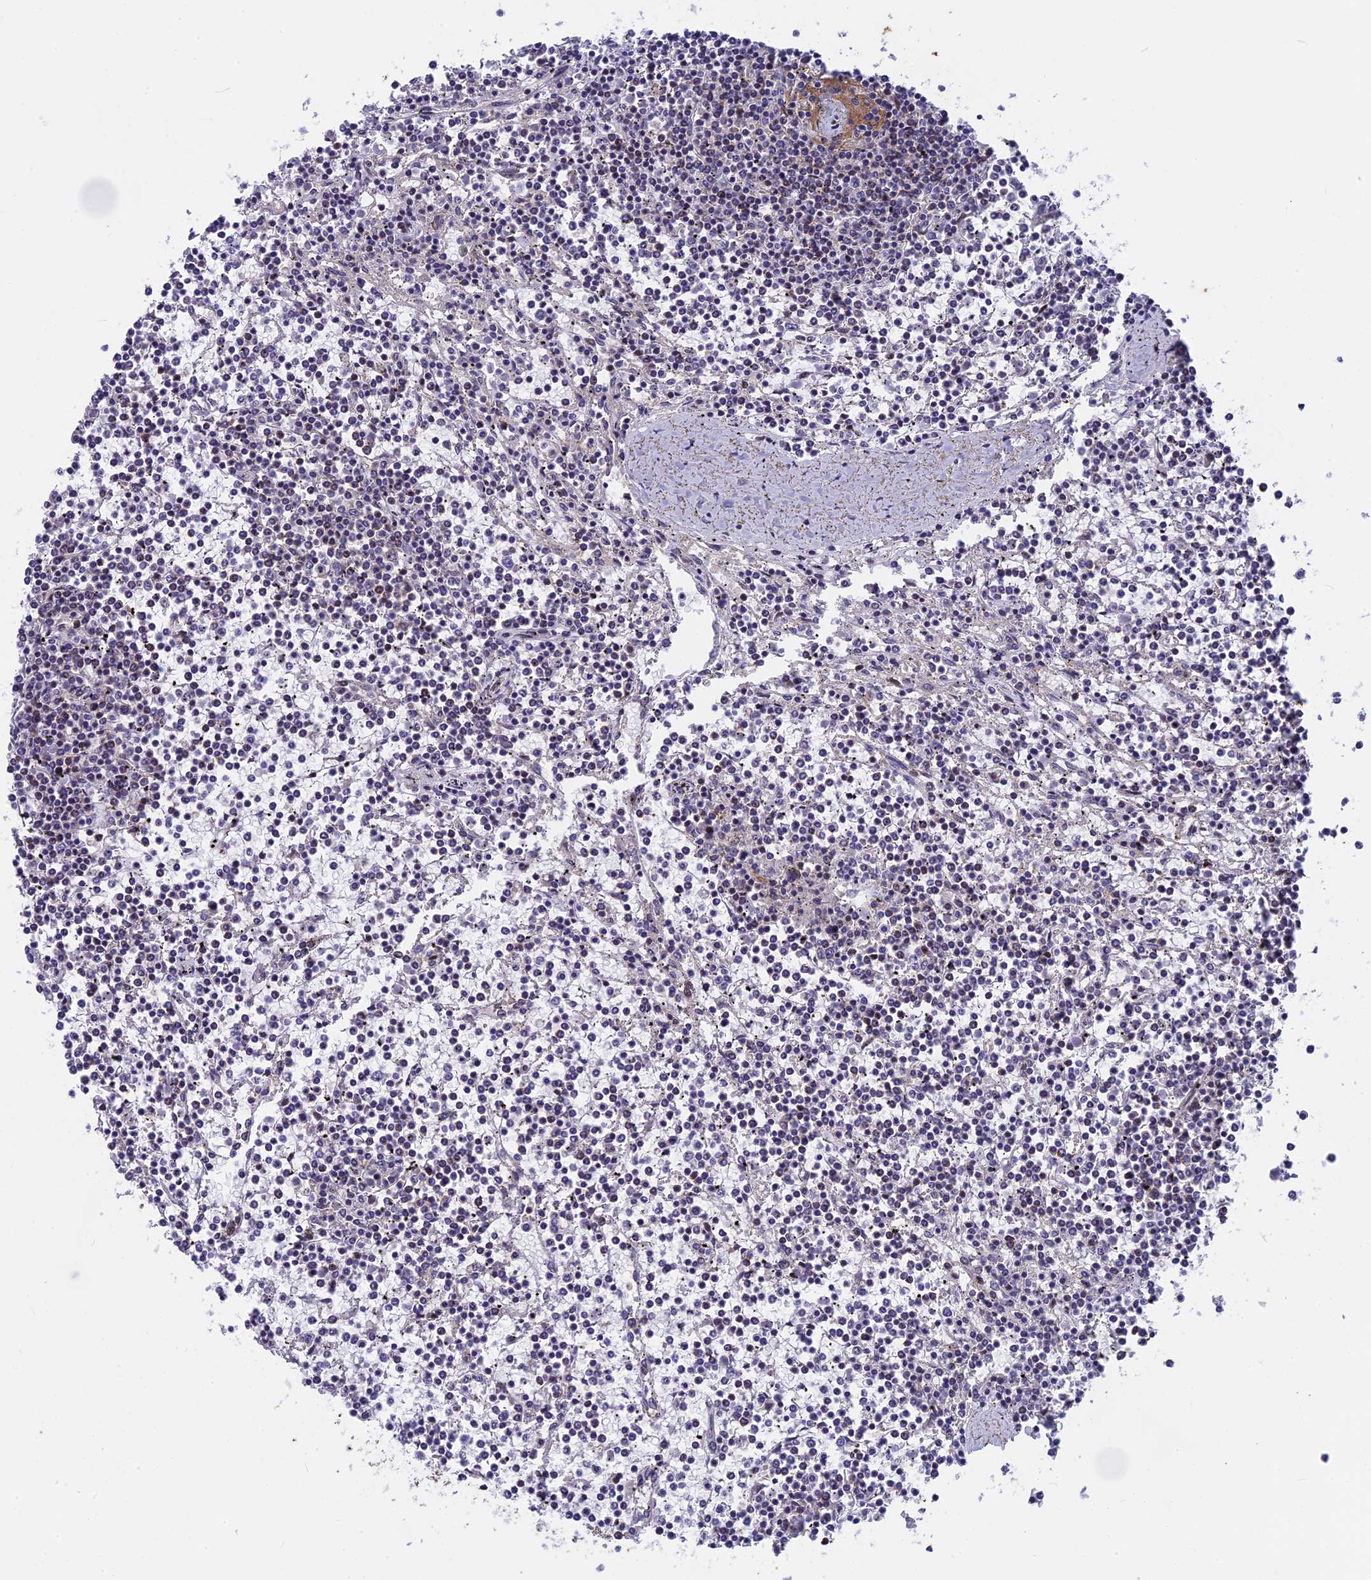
{"staining": {"intensity": "negative", "quantity": "none", "location": "none"}, "tissue": "lymphoma", "cell_type": "Tumor cells", "image_type": "cancer", "snomed": [{"axis": "morphology", "description": "Malignant lymphoma, non-Hodgkin's type, Low grade"}, {"axis": "topography", "description": "Spleen"}], "caption": "Tumor cells show no significant protein expression in lymphoma.", "gene": "ANKRD34B", "patient": {"sex": "female", "age": 19}}